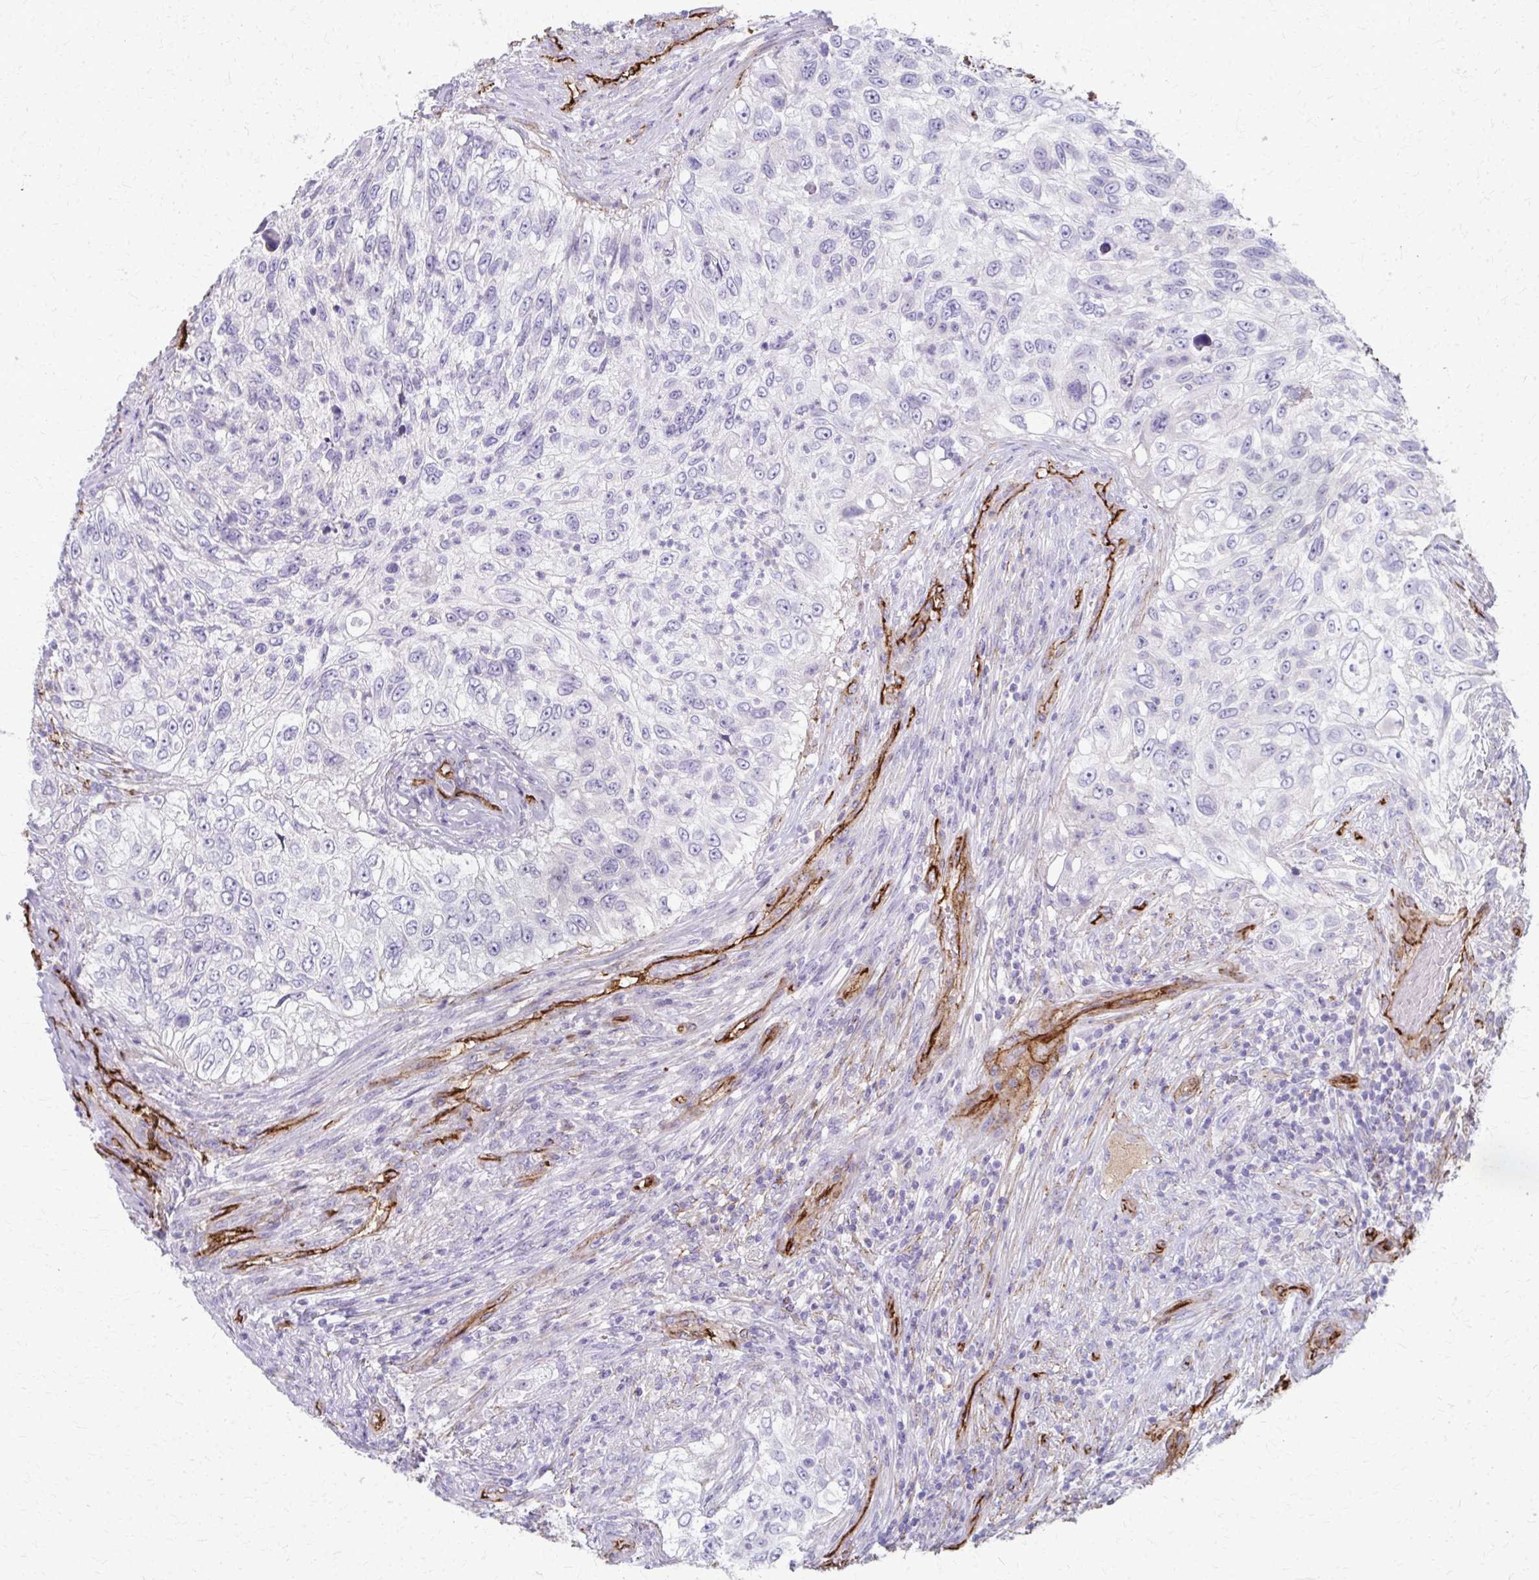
{"staining": {"intensity": "negative", "quantity": "none", "location": "none"}, "tissue": "urothelial cancer", "cell_type": "Tumor cells", "image_type": "cancer", "snomed": [{"axis": "morphology", "description": "Urothelial carcinoma, High grade"}, {"axis": "topography", "description": "Urinary bladder"}], "caption": "High-grade urothelial carcinoma was stained to show a protein in brown. There is no significant staining in tumor cells.", "gene": "ADIPOQ", "patient": {"sex": "female", "age": 60}}